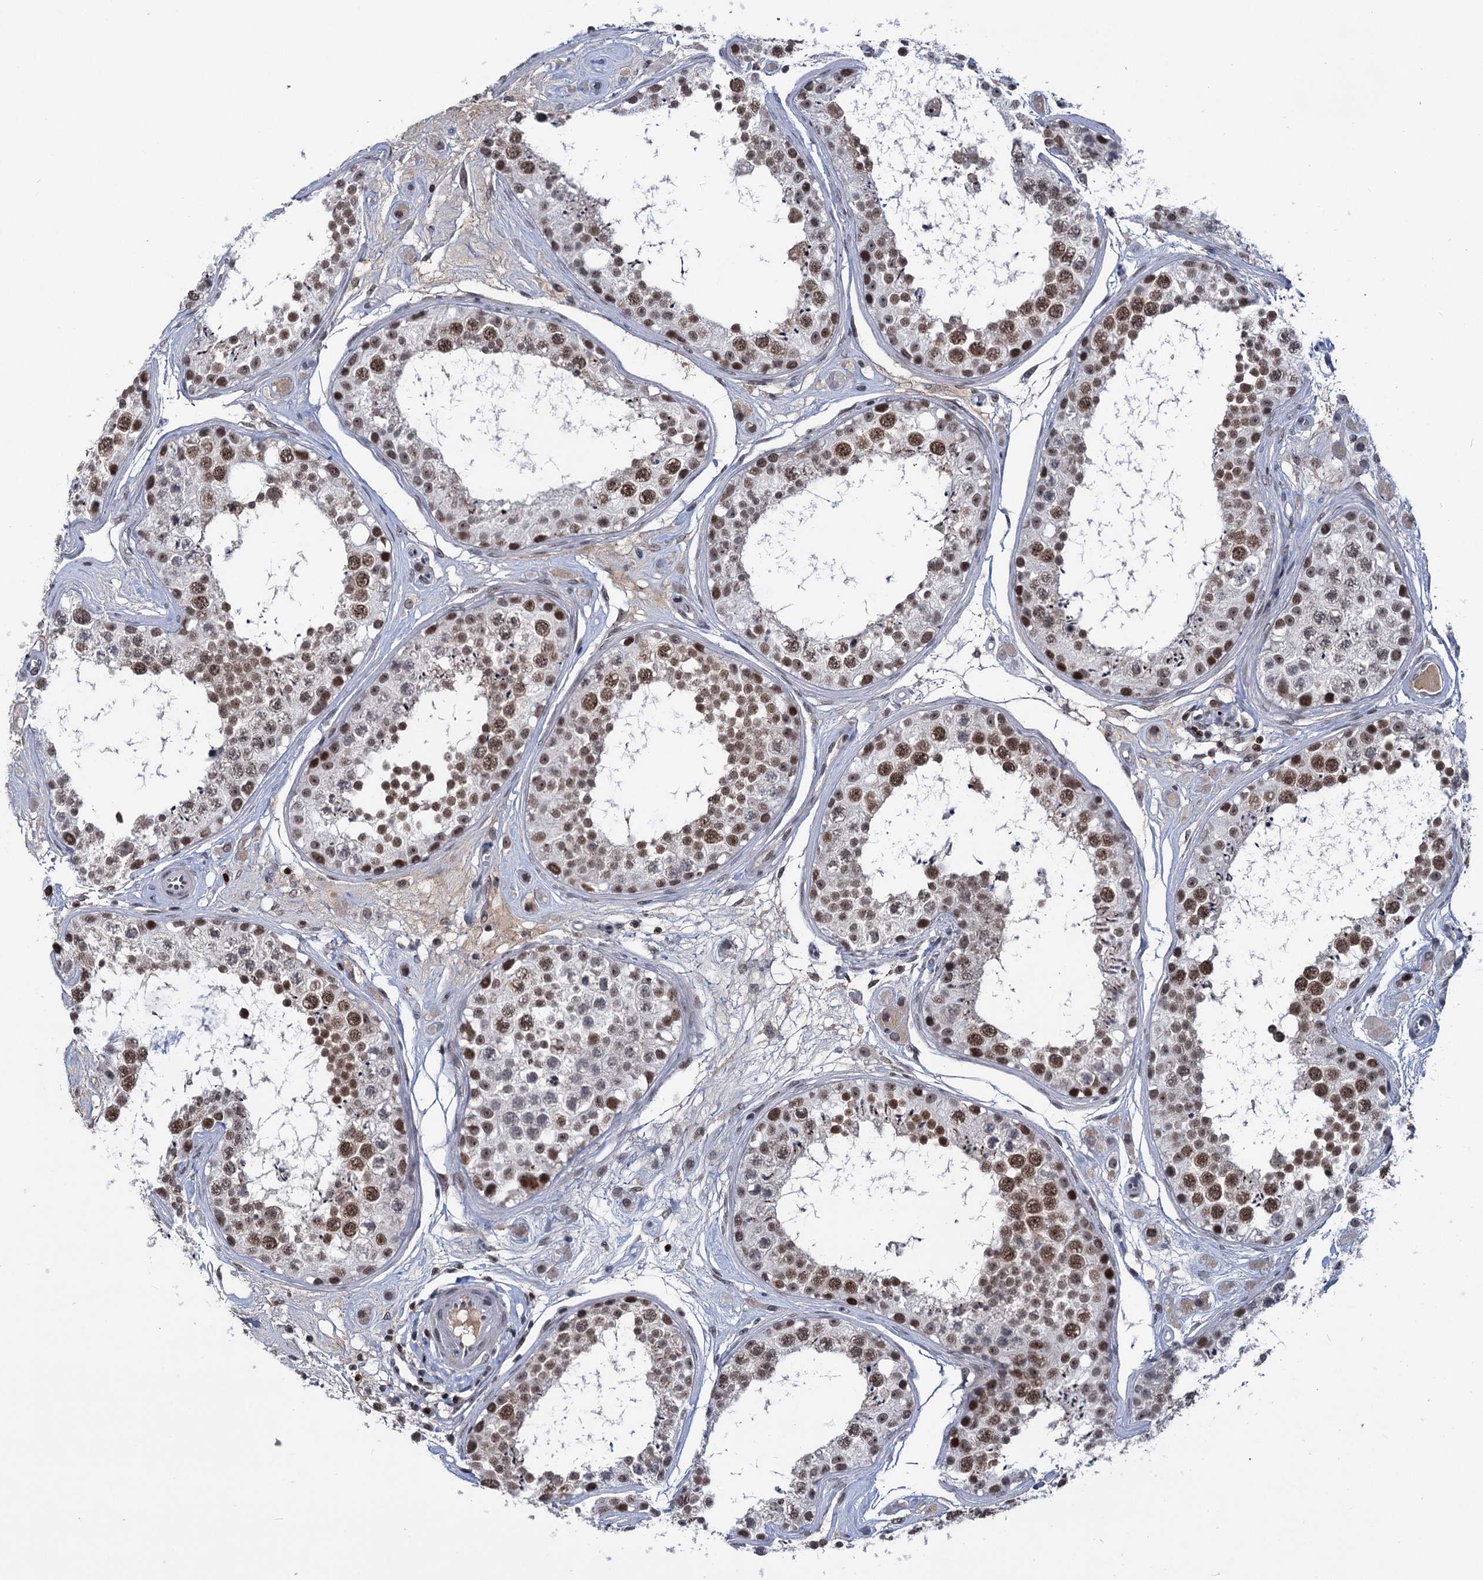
{"staining": {"intensity": "moderate", "quantity": ">75%", "location": "nuclear"}, "tissue": "testis", "cell_type": "Cells in seminiferous ducts", "image_type": "normal", "snomed": [{"axis": "morphology", "description": "Normal tissue, NOS"}, {"axis": "topography", "description": "Testis"}], "caption": "This photomicrograph reveals immunohistochemistry staining of unremarkable human testis, with medium moderate nuclear positivity in approximately >75% of cells in seminiferous ducts.", "gene": "ZCCHC10", "patient": {"sex": "male", "age": 25}}